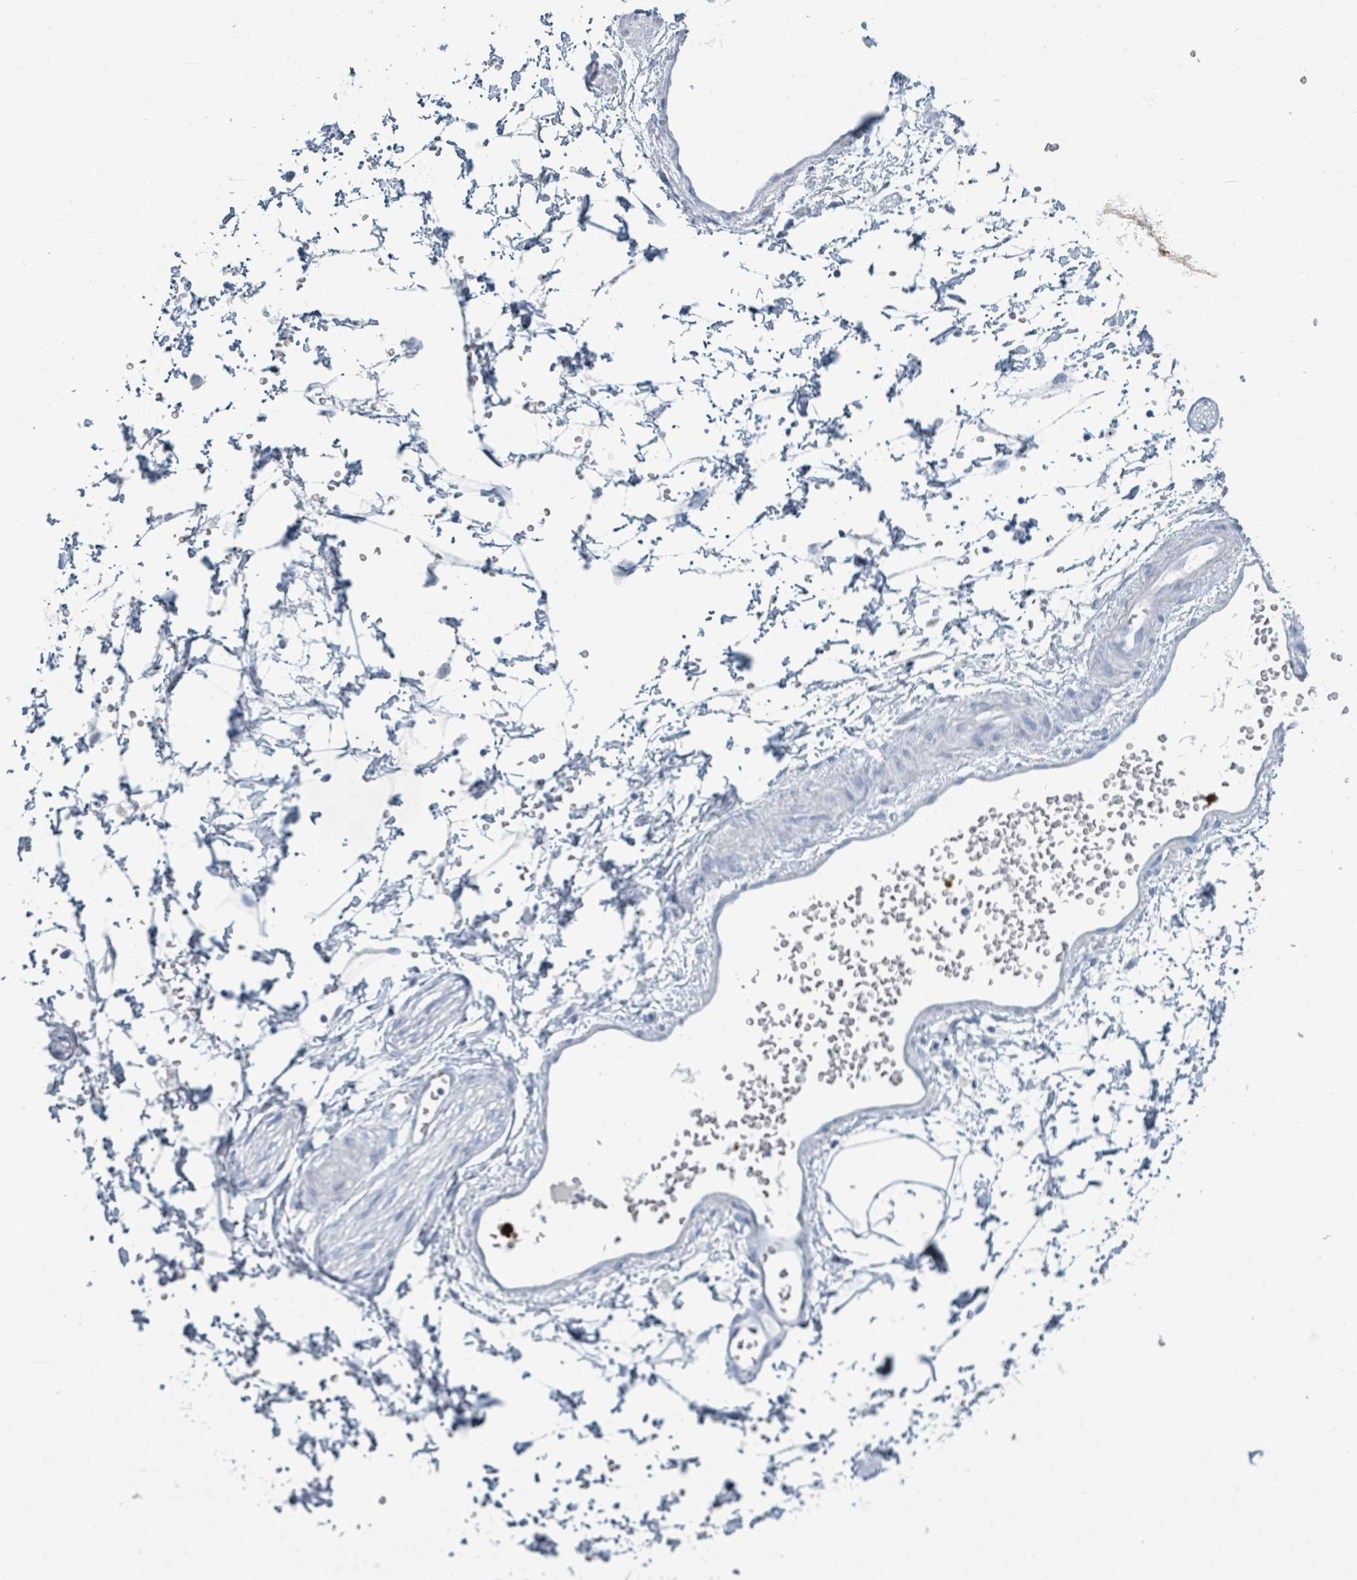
{"staining": {"intensity": "negative", "quantity": "none", "location": "none"}, "tissue": "adipose tissue", "cell_type": "Adipocytes", "image_type": "normal", "snomed": [{"axis": "morphology", "description": "Normal tissue, NOS"}, {"axis": "topography", "description": "Prostate"}, {"axis": "topography", "description": "Peripheral nerve tissue"}], "caption": "The photomicrograph exhibits no staining of adipocytes in normal adipose tissue. Nuclei are stained in blue.", "gene": "DEFA4", "patient": {"sex": "male", "age": 55}}